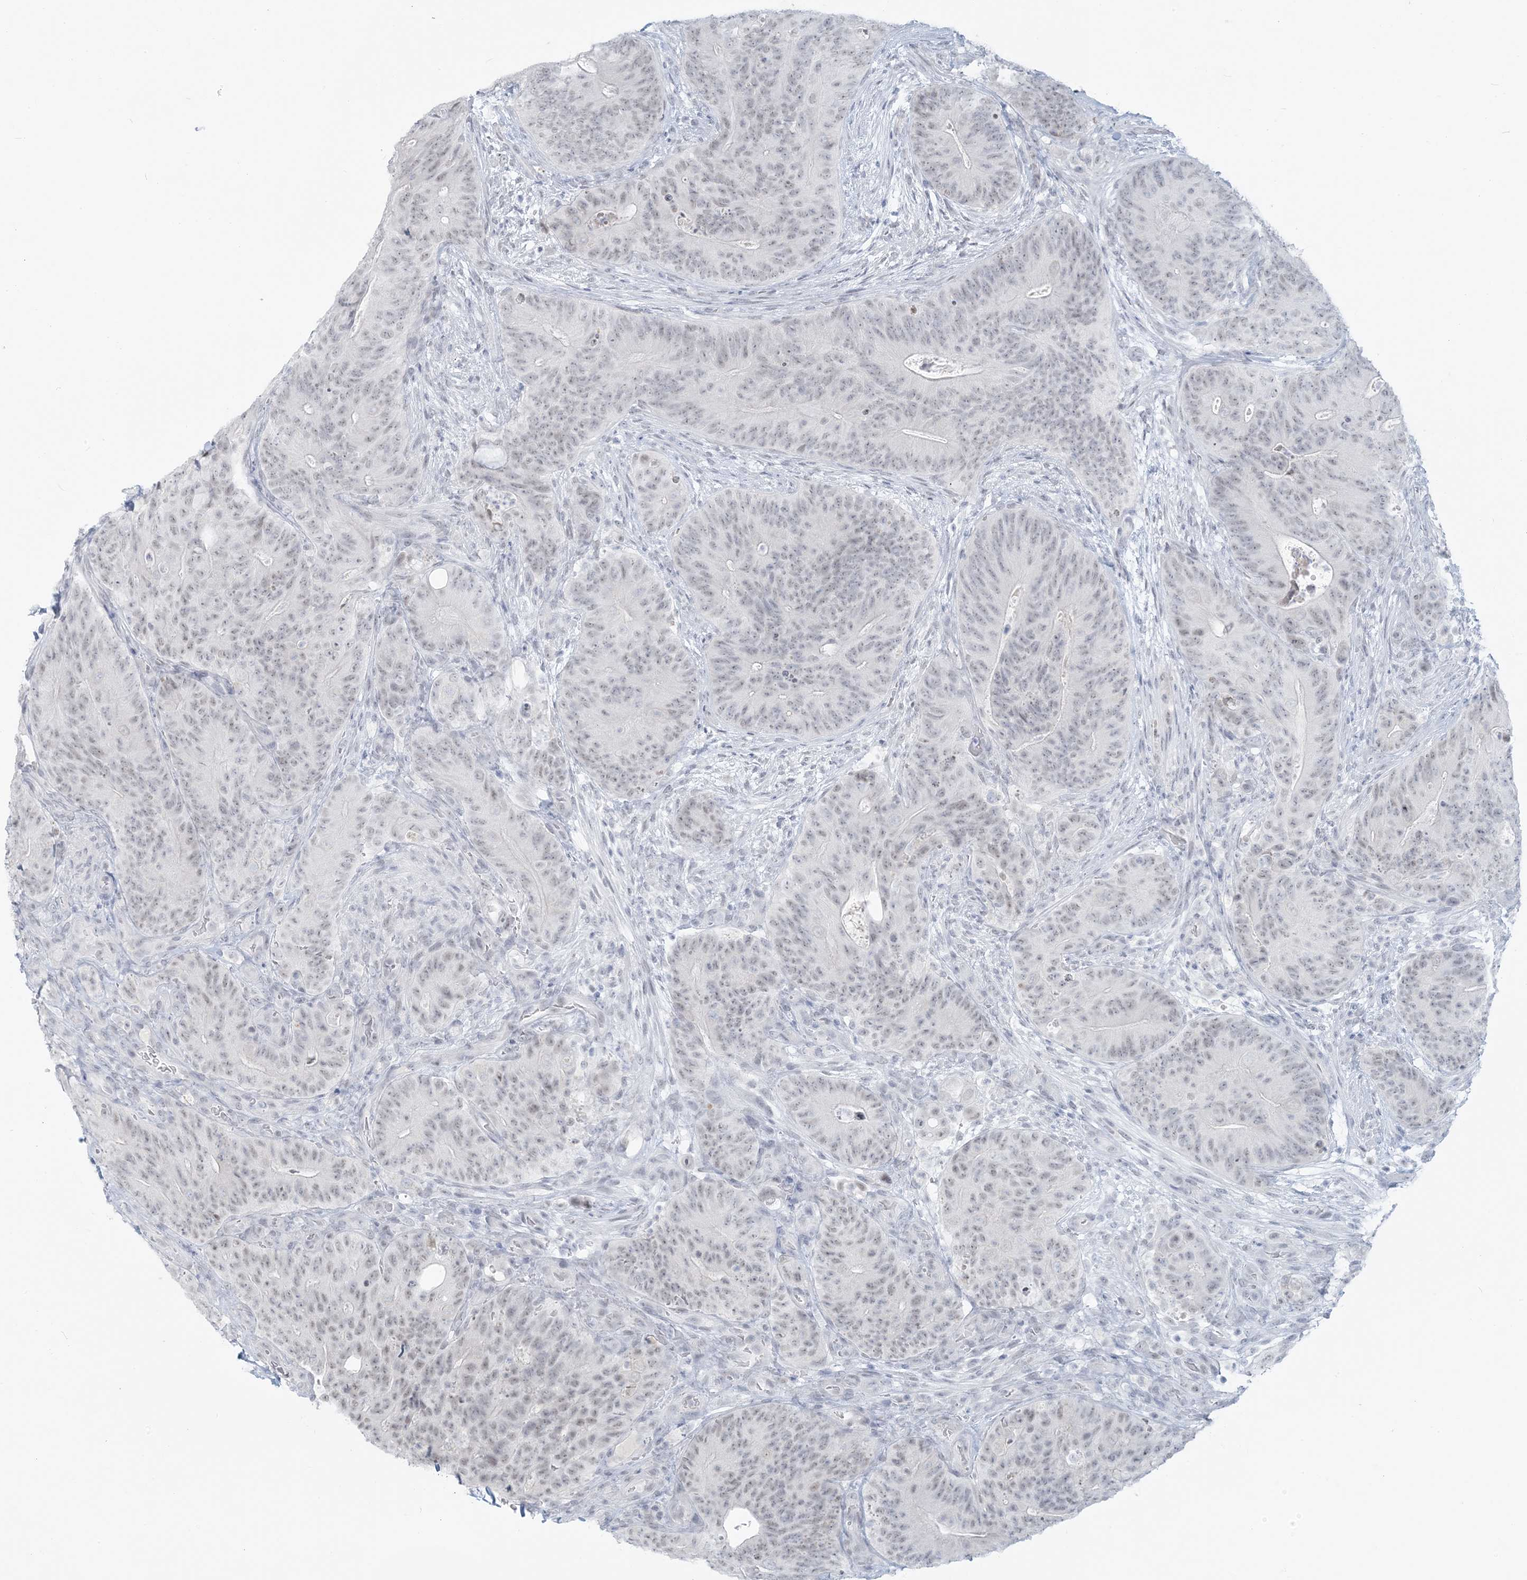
{"staining": {"intensity": "weak", "quantity": "<25%", "location": "nuclear"}, "tissue": "colorectal cancer", "cell_type": "Tumor cells", "image_type": "cancer", "snomed": [{"axis": "morphology", "description": "Normal tissue, NOS"}, {"axis": "topography", "description": "Colon"}], "caption": "The IHC image has no significant positivity in tumor cells of colorectal cancer tissue.", "gene": "SCML1", "patient": {"sex": "female", "age": 82}}